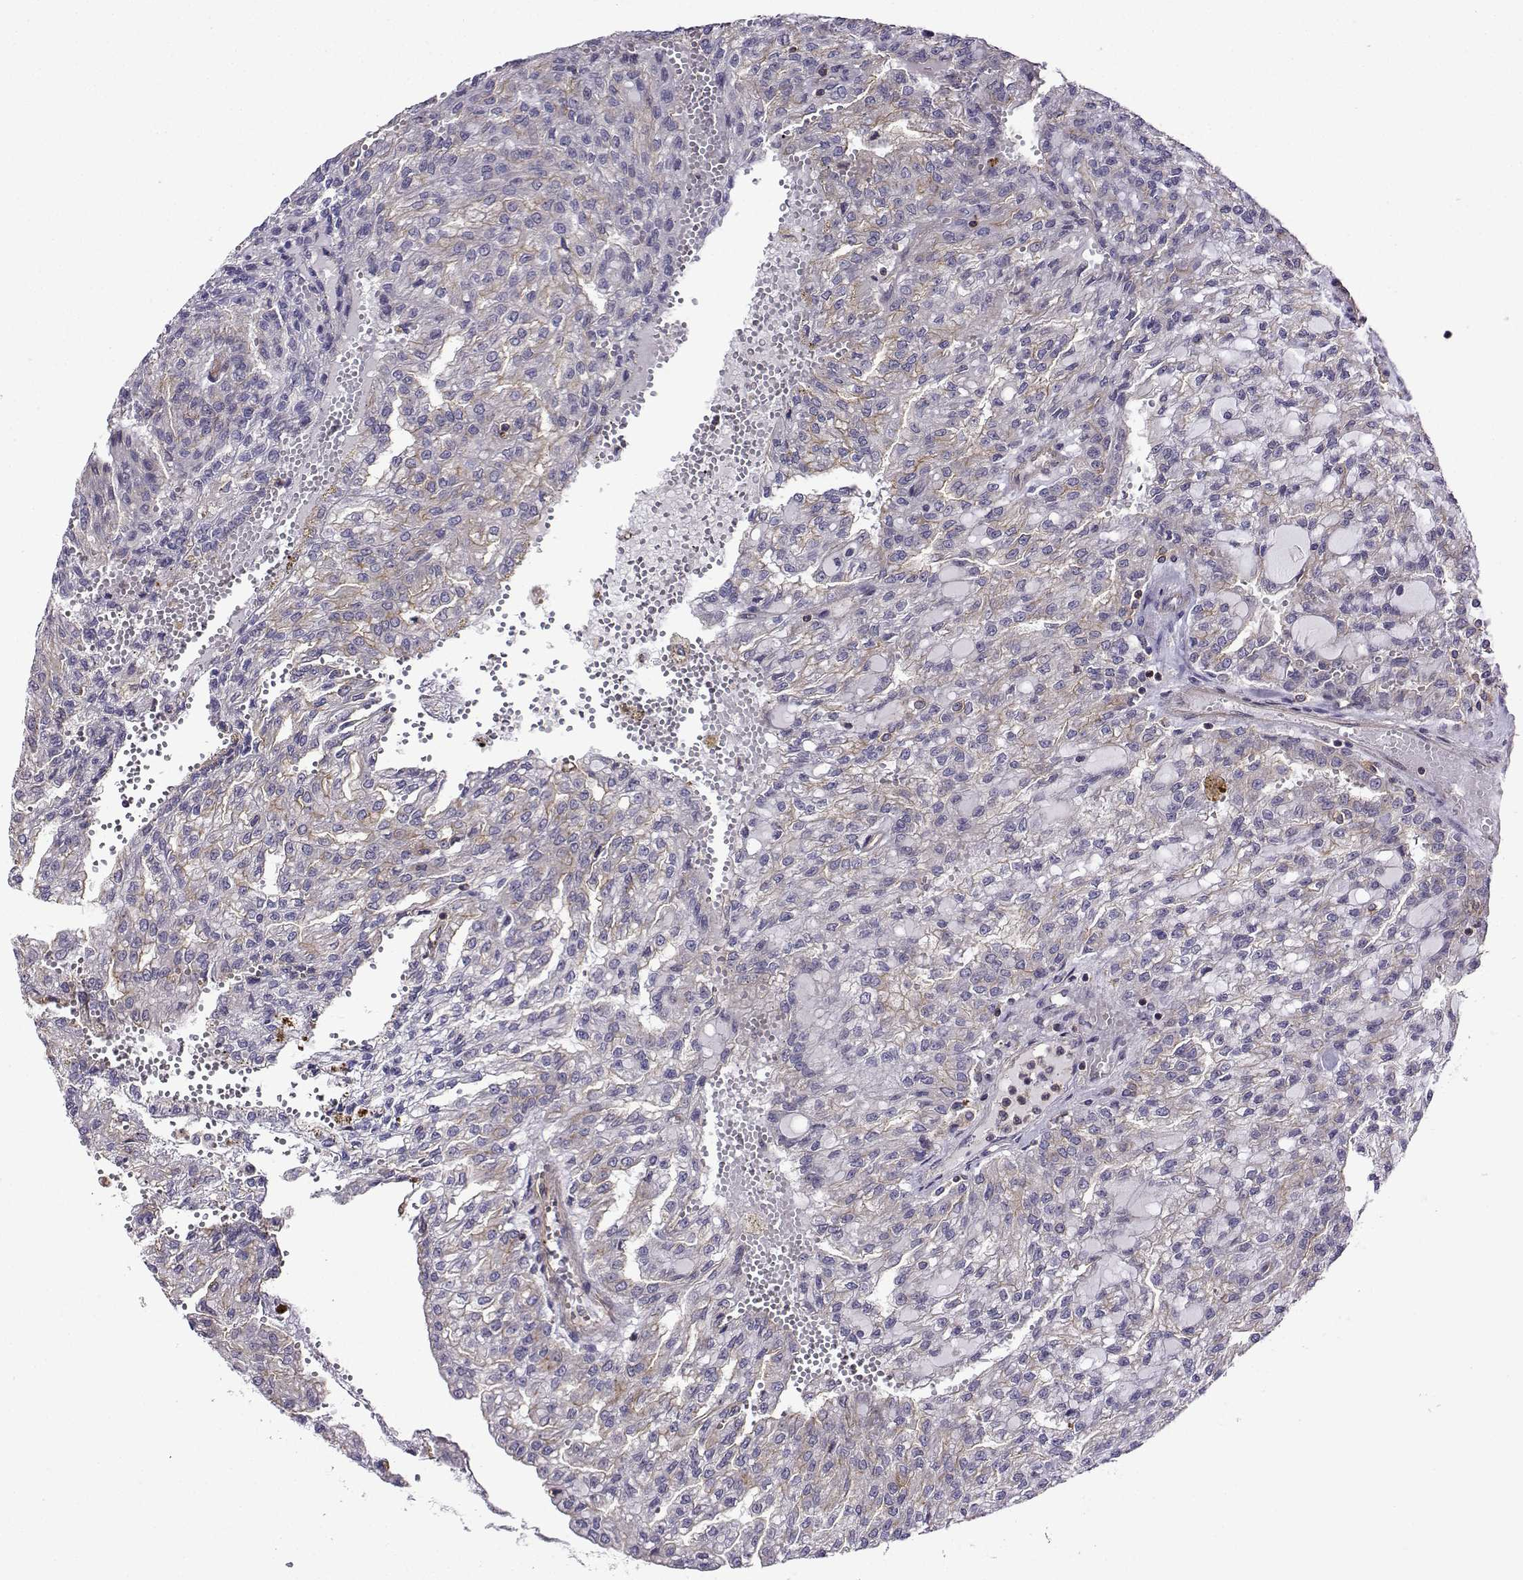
{"staining": {"intensity": "moderate", "quantity": "<25%", "location": "cytoplasmic/membranous"}, "tissue": "renal cancer", "cell_type": "Tumor cells", "image_type": "cancer", "snomed": [{"axis": "morphology", "description": "Adenocarcinoma, NOS"}, {"axis": "topography", "description": "Kidney"}], "caption": "Immunohistochemistry (DAB) staining of renal cancer (adenocarcinoma) shows moderate cytoplasmic/membranous protein staining in approximately <25% of tumor cells.", "gene": "ITGB8", "patient": {"sex": "male", "age": 63}}